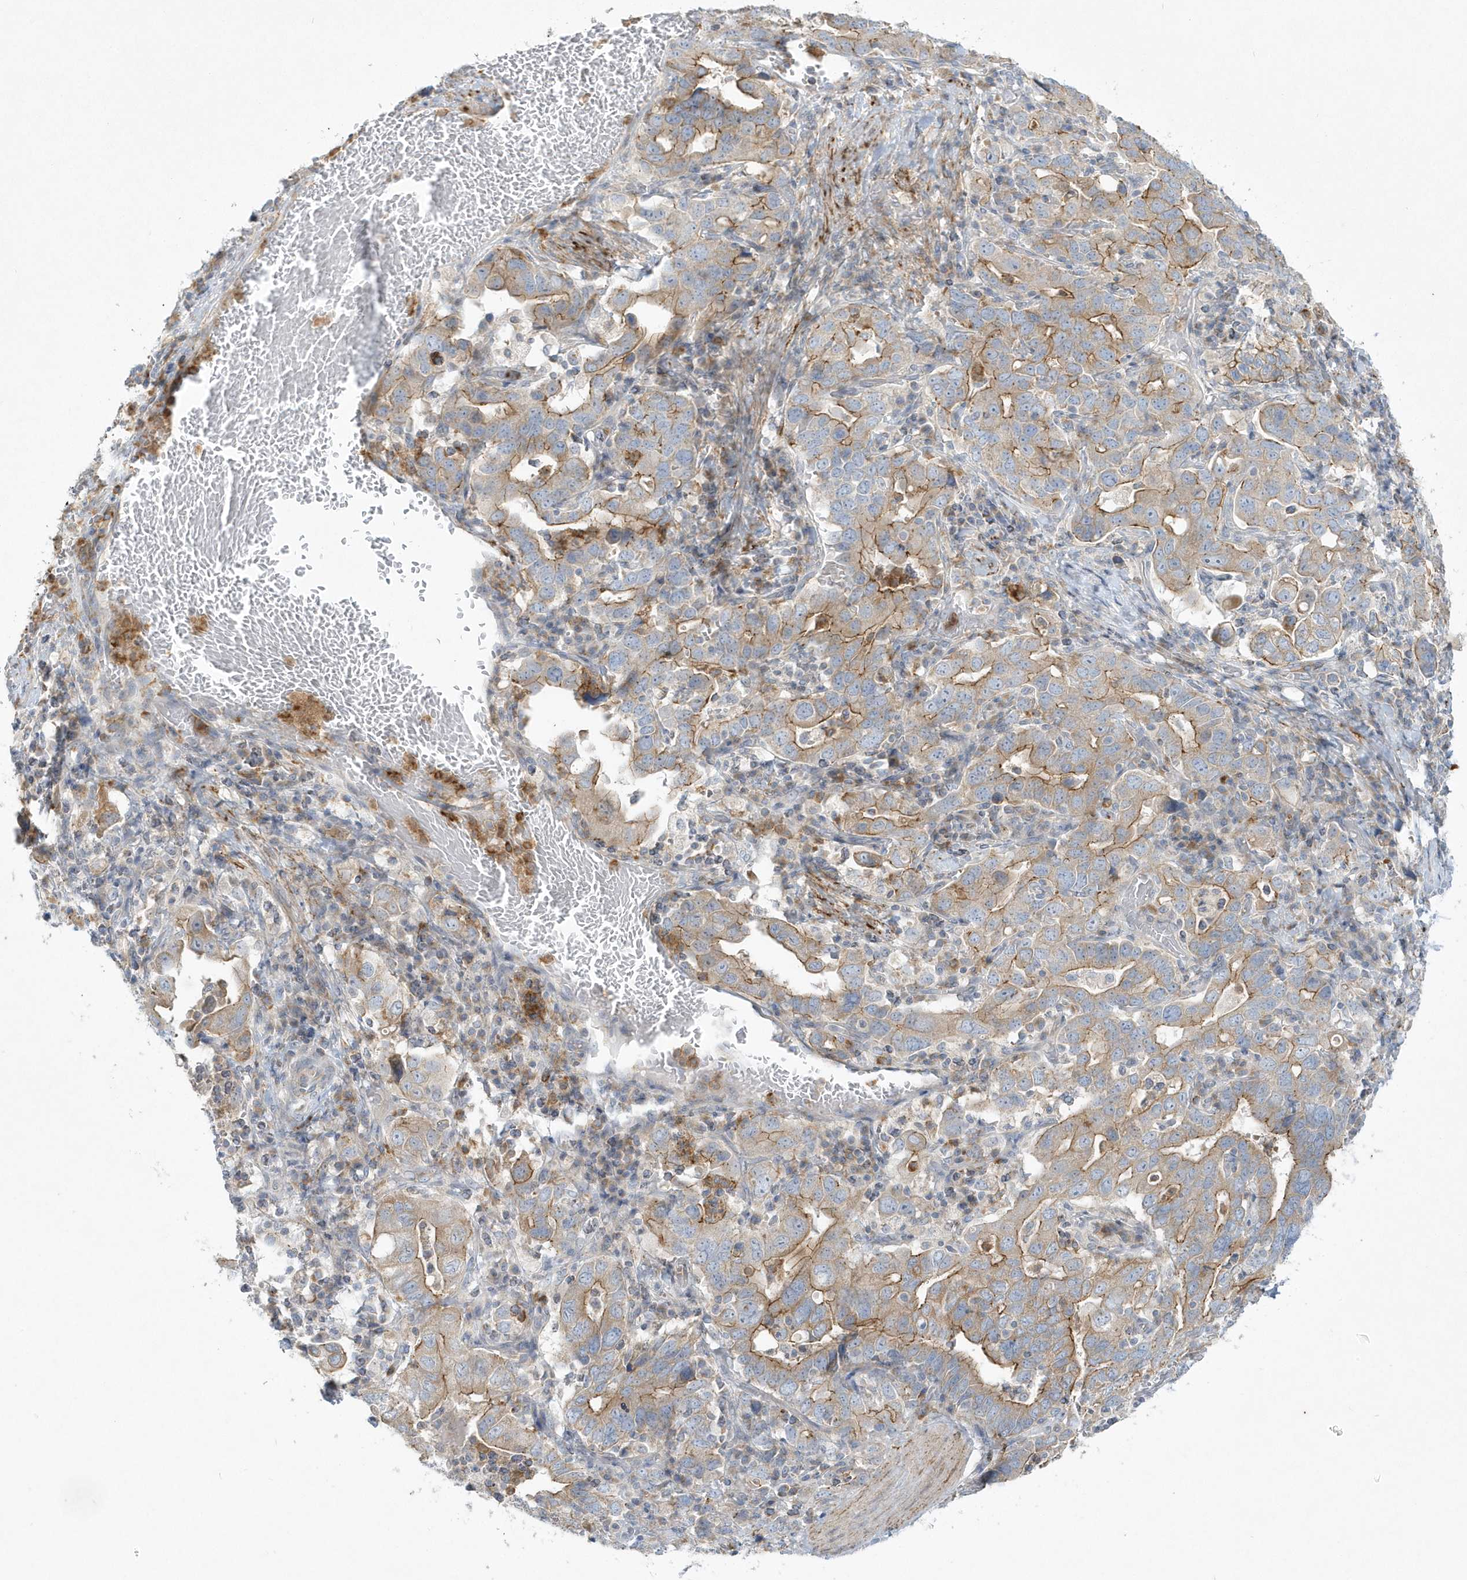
{"staining": {"intensity": "moderate", "quantity": "25%-75%", "location": "cytoplasmic/membranous"}, "tissue": "stomach cancer", "cell_type": "Tumor cells", "image_type": "cancer", "snomed": [{"axis": "morphology", "description": "Adenocarcinoma, NOS"}, {"axis": "topography", "description": "Stomach, upper"}], "caption": "Stomach cancer stained with DAB (3,3'-diaminobenzidine) immunohistochemistry (IHC) reveals medium levels of moderate cytoplasmic/membranous positivity in about 25%-75% of tumor cells. (Stains: DAB (3,3'-diaminobenzidine) in brown, nuclei in blue, Microscopy: brightfield microscopy at high magnification).", "gene": "DNAJC18", "patient": {"sex": "male", "age": 62}}